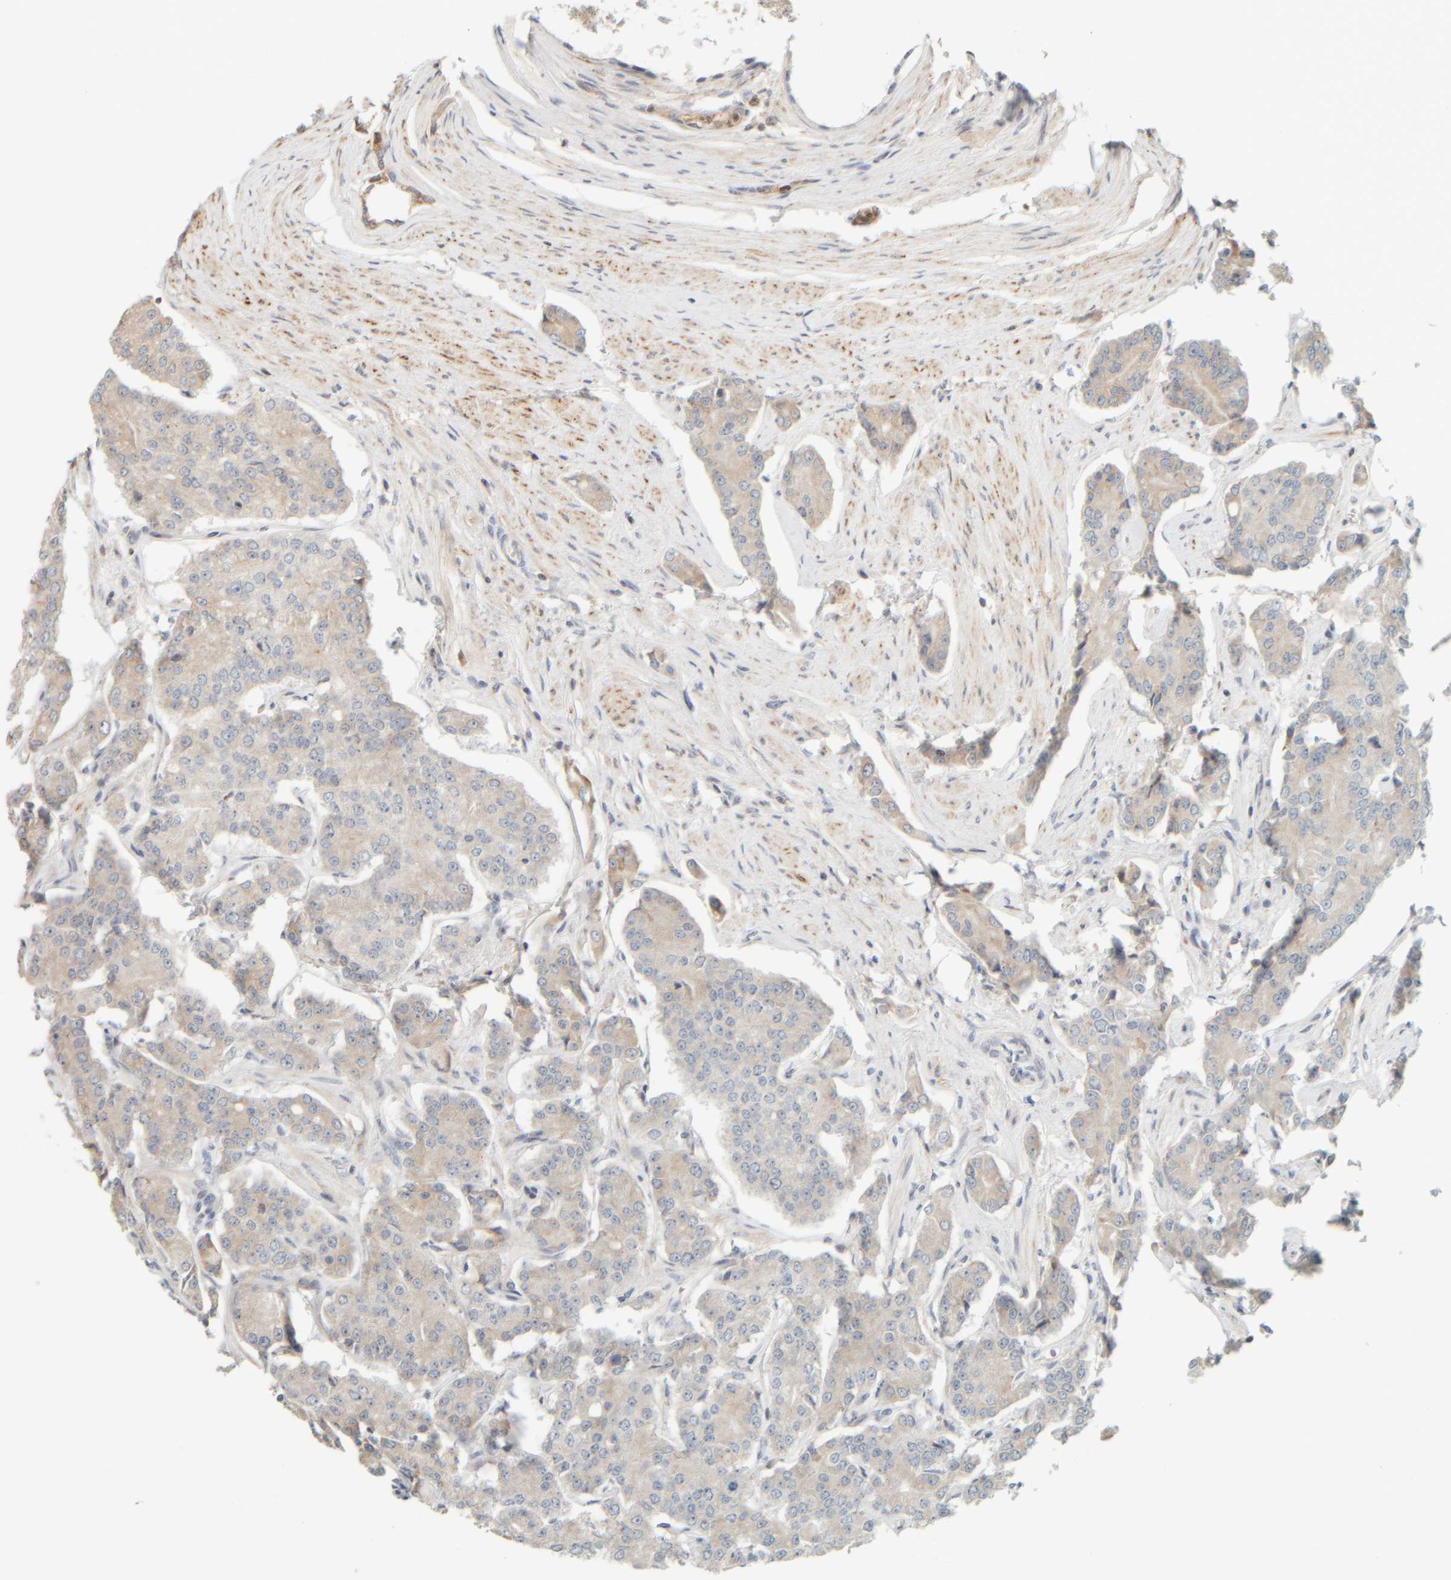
{"staining": {"intensity": "weak", "quantity": ">75%", "location": "cytoplasmic/membranous"}, "tissue": "prostate cancer", "cell_type": "Tumor cells", "image_type": "cancer", "snomed": [{"axis": "morphology", "description": "Adenocarcinoma, High grade"}, {"axis": "topography", "description": "Prostate"}], "caption": "This is a histology image of immunohistochemistry (IHC) staining of prostate high-grade adenocarcinoma, which shows weak staining in the cytoplasmic/membranous of tumor cells.", "gene": "PTGES3L-AARSD1", "patient": {"sex": "male", "age": 71}}